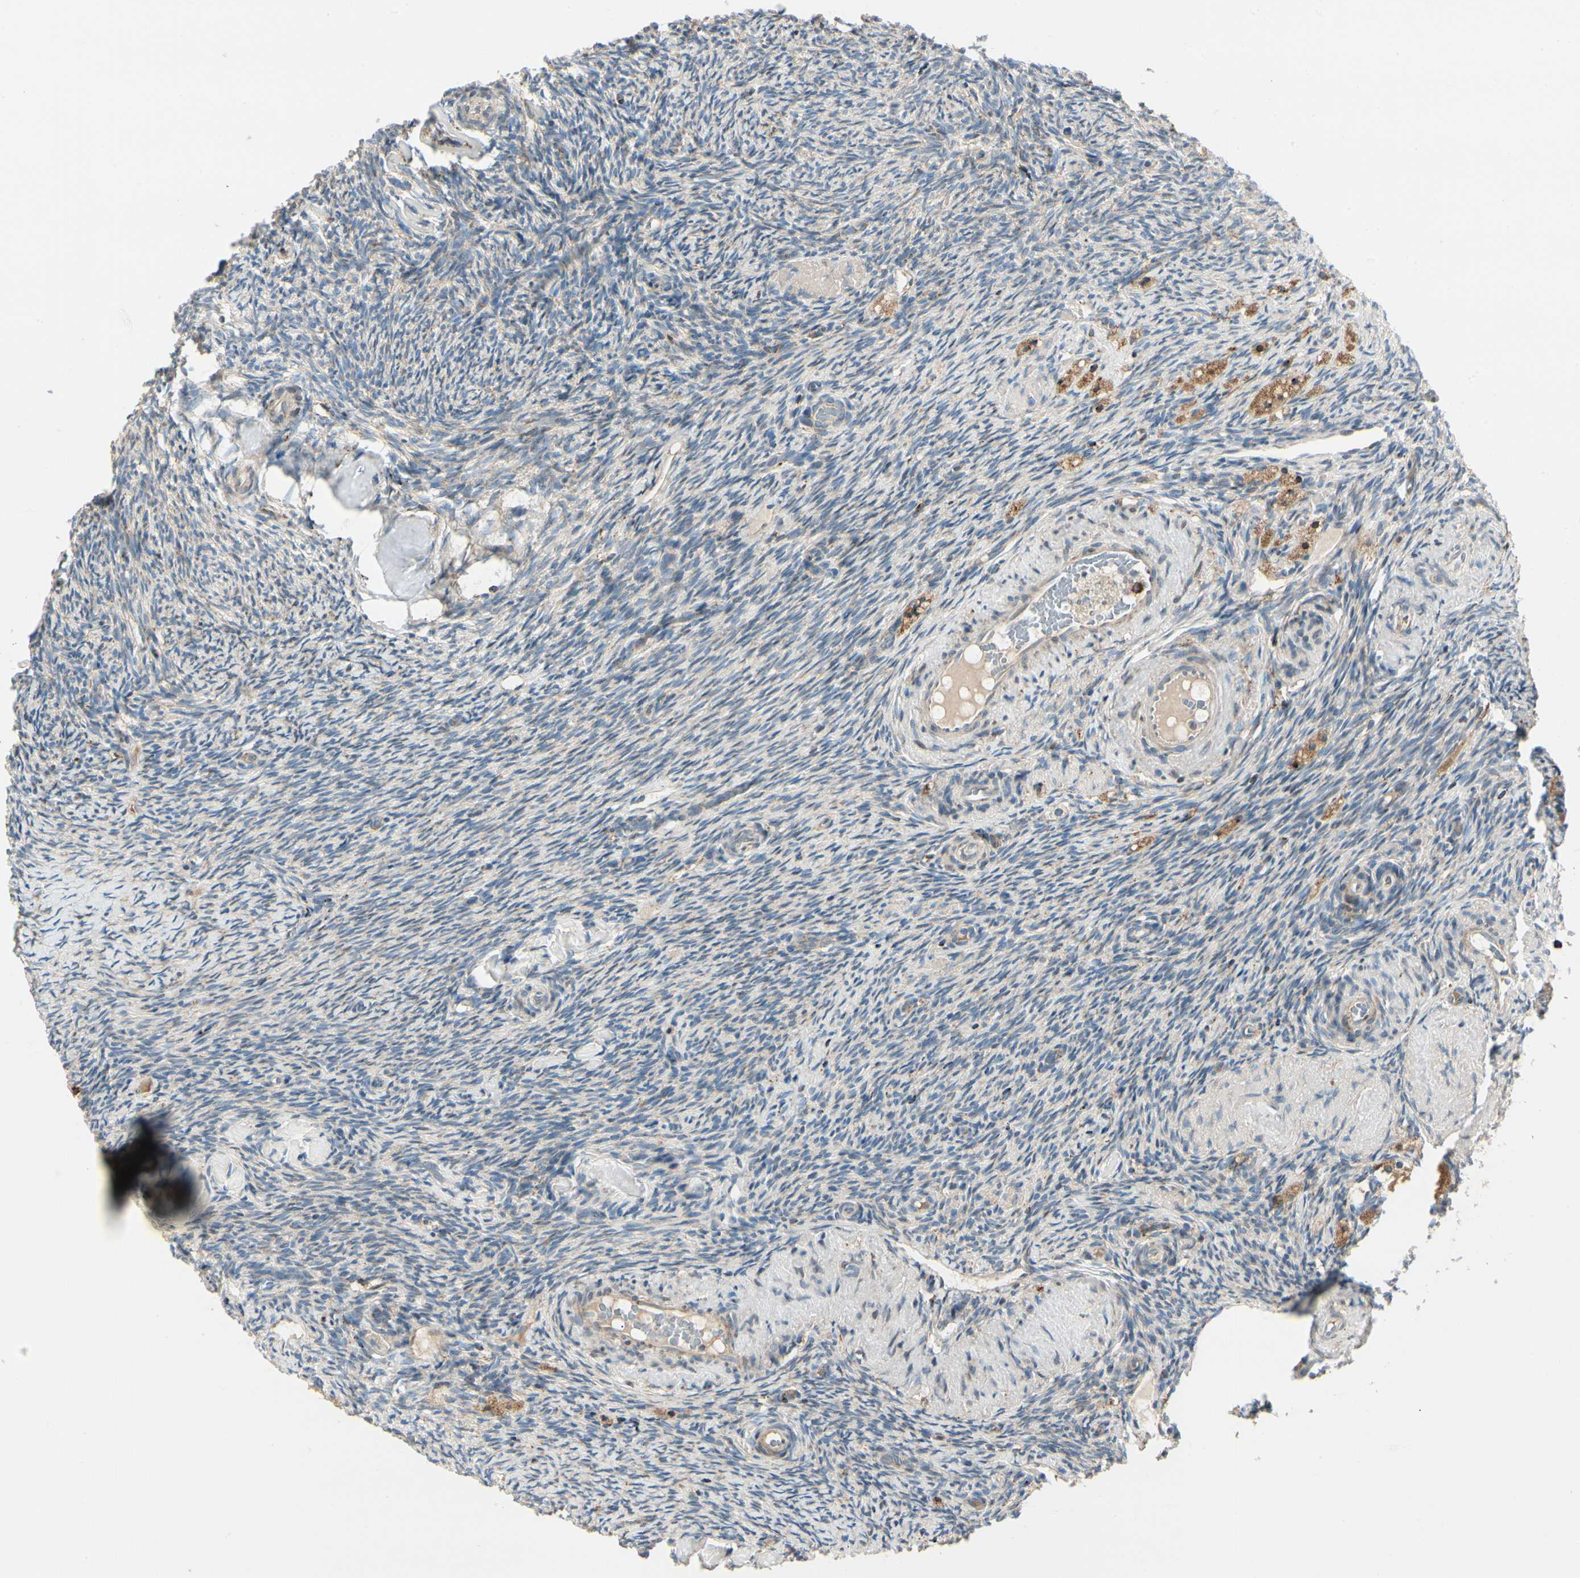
{"staining": {"intensity": "weak", "quantity": ">75%", "location": "cytoplasmic/membranous"}, "tissue": "ovary", "cell_type": "Follicle cells", "image_type": "normal", "snomed": [{"axis": "morphology", "description": "Normal tissue, NOS"}, {"axis": "topography", "description": "Ovary"}], "caption": "A brown stain shows weak cytoplasmic/membranous expression of a protein in follicle cells of benign ovary. Immunohistochemistry (ihc) stains the protein of interest in brown and the nuclei are stained blue.", "gene": "MRPL9", "patient": {"sex": "female", "age": 60}}